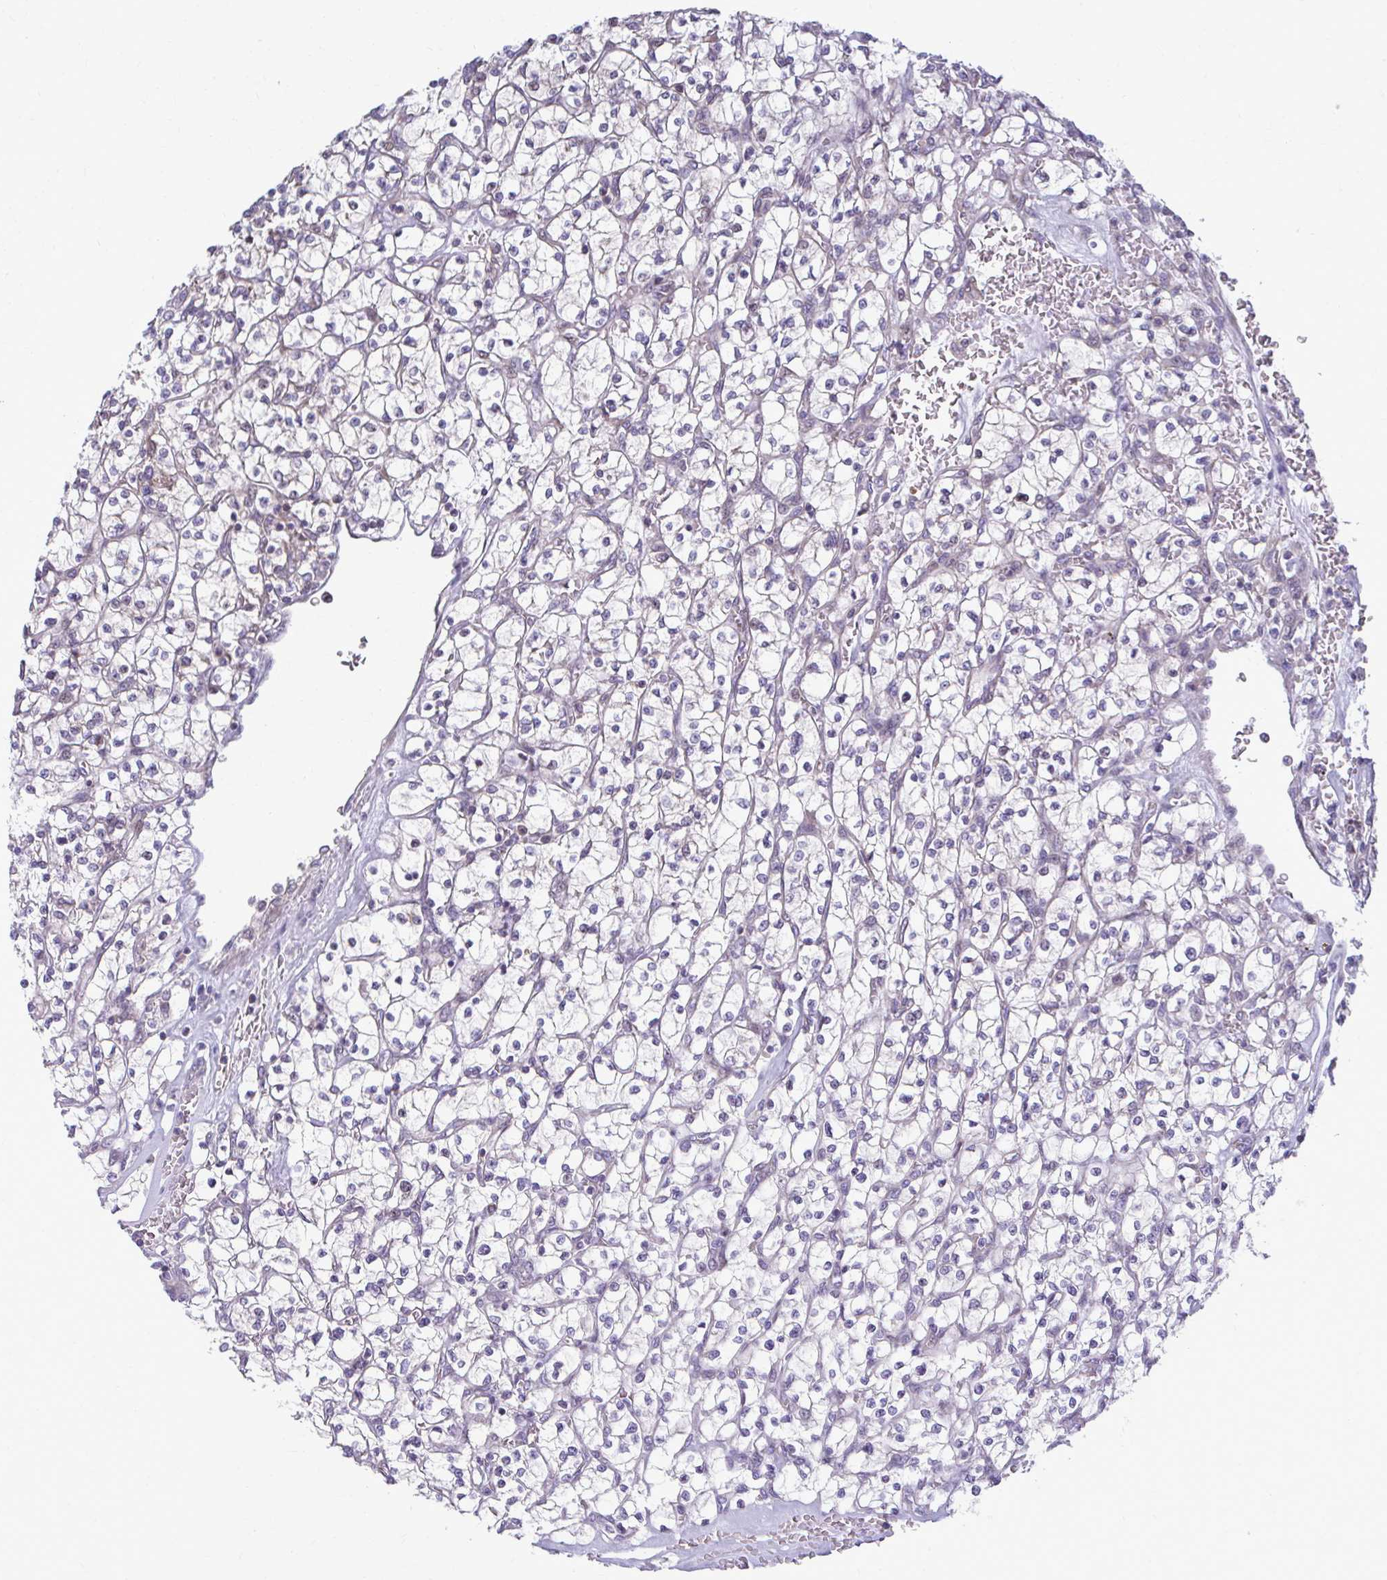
{"staining": {"intensity": "negative", "quantity": "none", "location": "none"}, "tissue": "renal cancer", "cell_type": "Tumor cells", "image_type": "cancer", "snomed": [{"axis": "morphology", "description": "Adenocarcinoma, NOS"}, {"axis": "topography", "description": "Kidney"}], "caption": "Immunohistochemistry of human renal cancer (adenocarcinoma) exhibits no positivity in tumor cells.", "gene": "MAF1", "patient": {"sex": "female", "age": 64}}